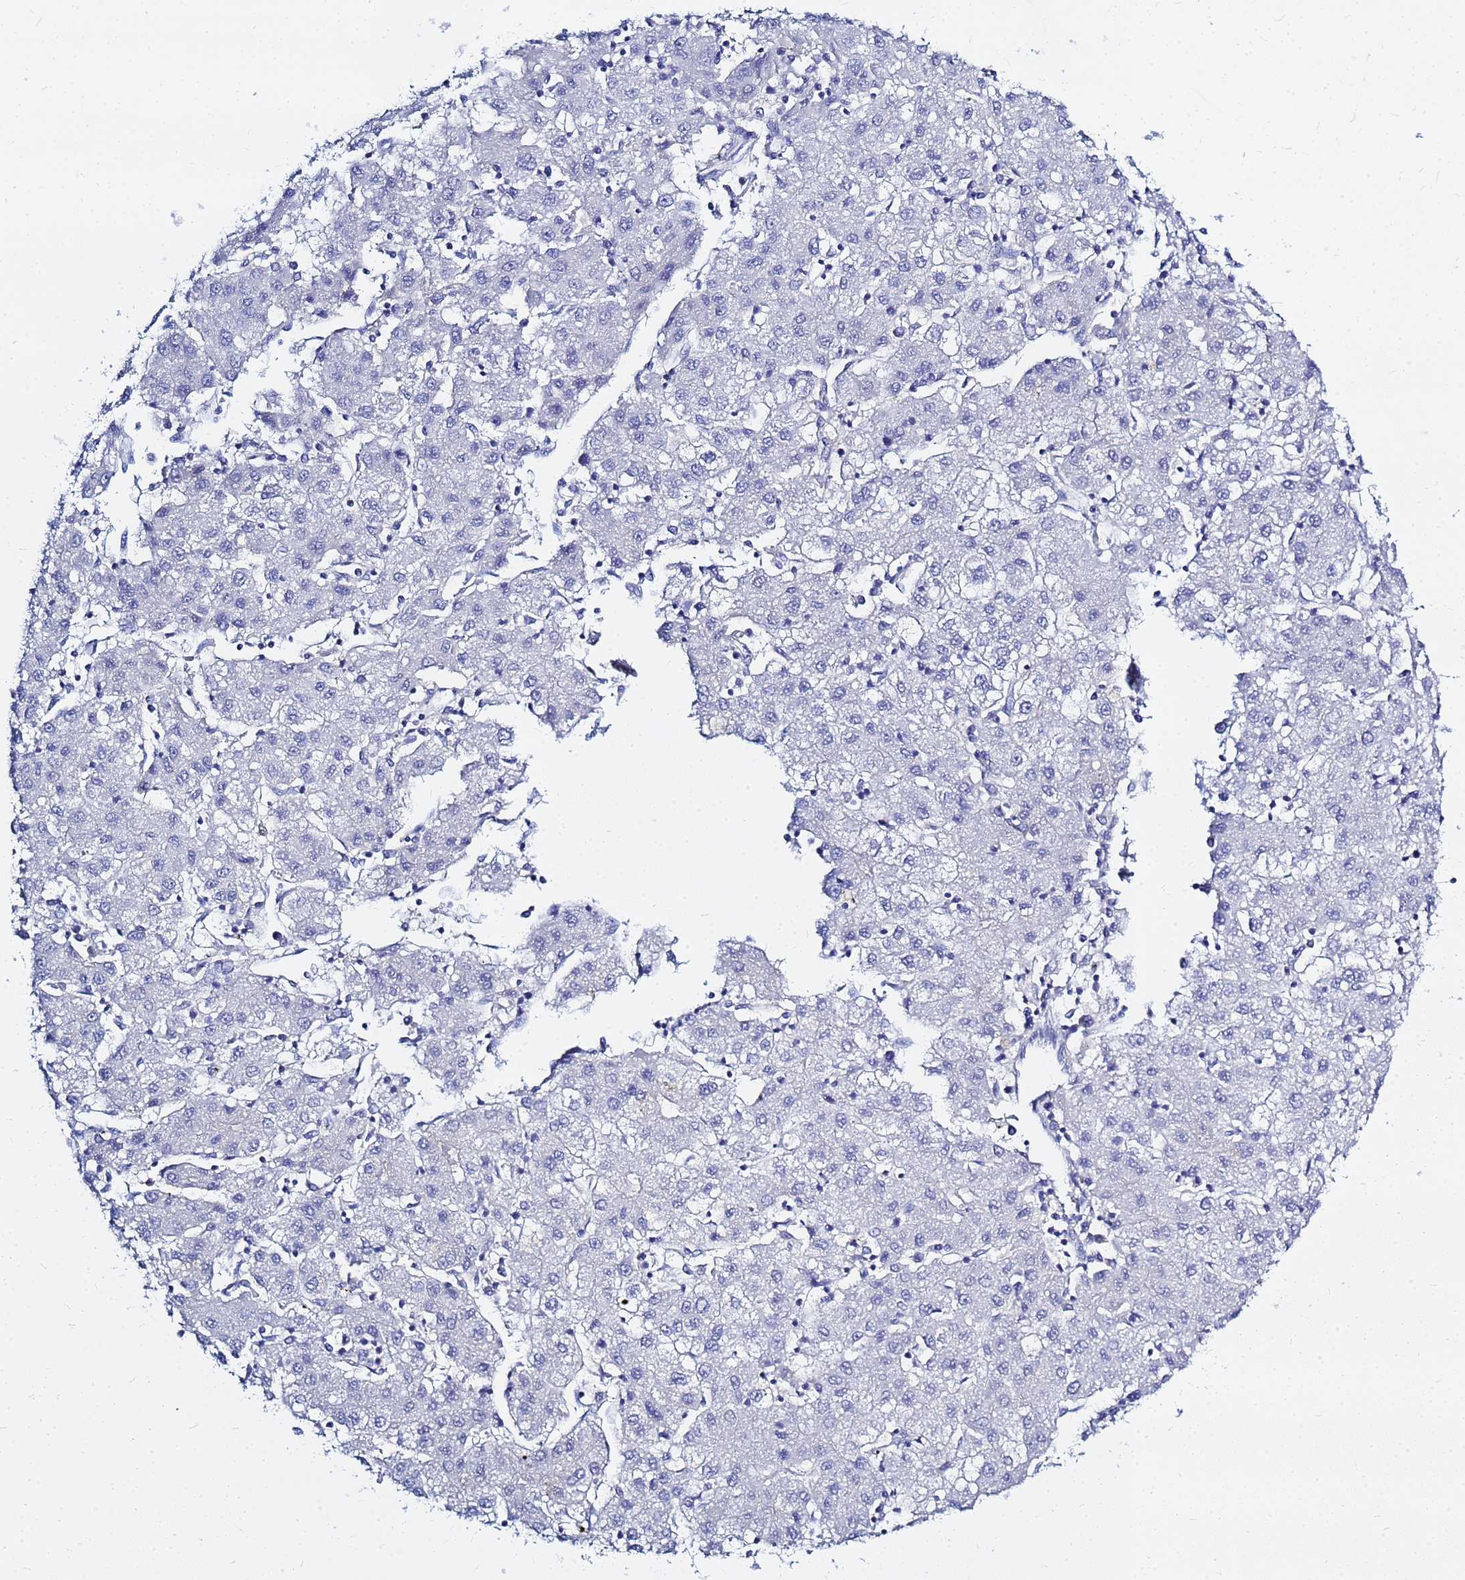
{"staining": {"intensity": "negative", "quantity": "none", "location": "none"}, "tissue": "liver cancer", "cell_type": "Tumor cells", "image_type": "cancer", "snomed": [{"axis": "morphology", "description": "Carcinoma, Hepatocellular, NOS"}, {"axis": "topography", "description": "Liver"}], "caption": "This is an immunohistochemistry image of hepatocellular carcinoma (liver). There is no staining in tumor cells.", "gene": "ZNF552", "patient": {"sex": "male", "age": 72}}